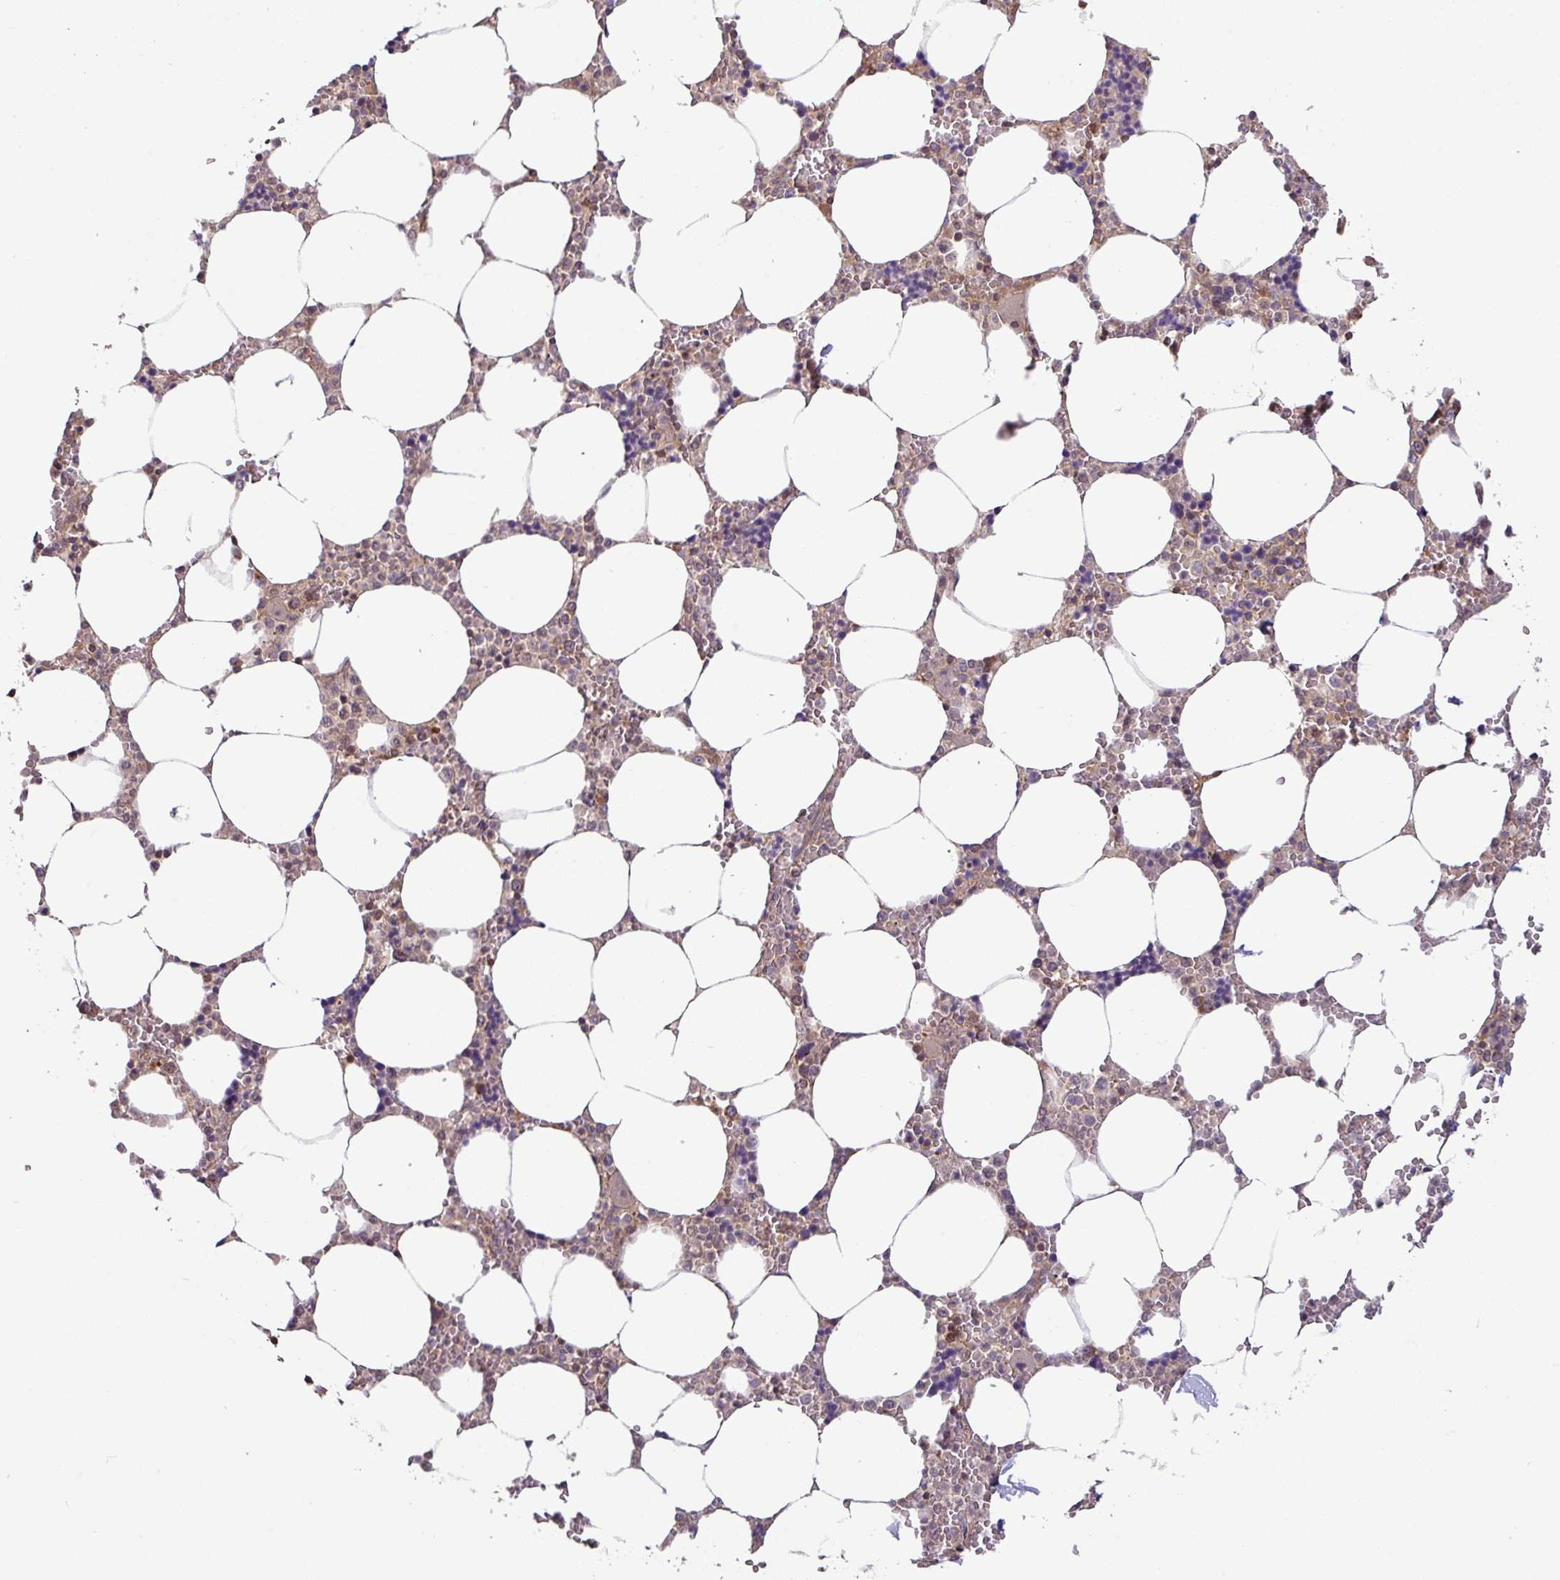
{"staining": {"intensity": "weak", "quantity": "<25%", "location": "cytoplasmic/membranous,nuclear"}, "tissue": "bone marrow", "cell_type": "Hematopoietic cells", "image_type": "normal", "snomed": [{"axis": "morphology", "description": "Normal tissue, NOS"}, {"axis": "topography", "description": "Bone marrow"}], "caption": "IHC image of unremarkable bone marrow: bone marrow stained with DAB exhibits no significant protein staining in hematopoietic cells. (Stains: DAB (3,3'-diaminobenzidine) immunohistochemistry (IHC) with hematoxylin counter stain, Microscopy: brightfield microscopy at high magnification).", "gene": "SHB", "patient": {"sex": "male", "age": 64}}